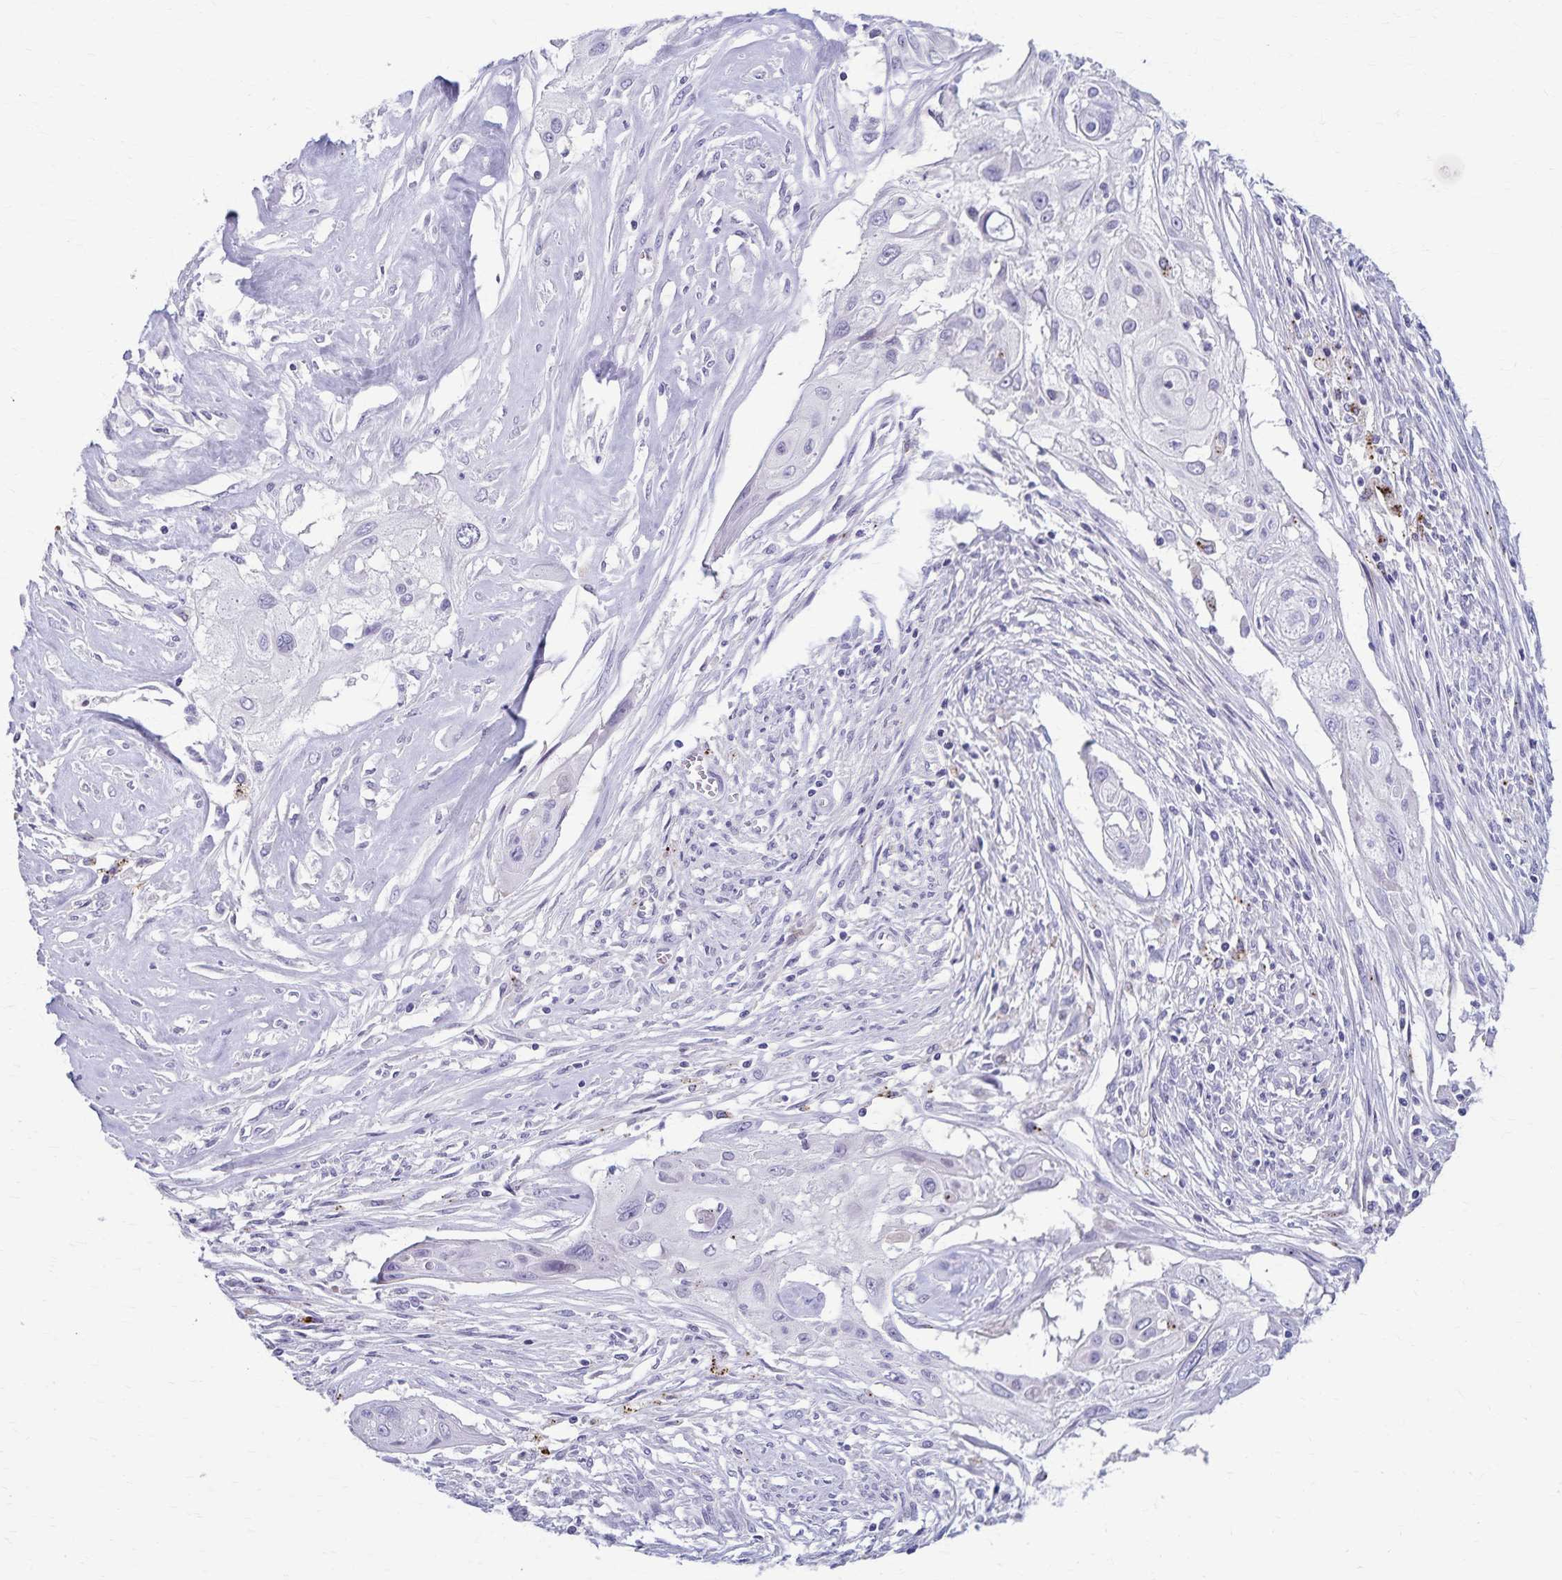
{"staining": {"intensity": "moderate", "quantity": "<25%", "location": "cytoplasmic/membranous"}, "tissue": "cervical cancer", "cell_type": "Tumor cells", "image_type": "cancer", "snomed": [{"axis": "morphology", "description": "Squamous cell carcinoma, NOS"}, {"axis": "topography", "description": "Cervix"}], "caption": "Cervical cancer stained with a brown dye shows moderate cytoplasmic/membranous positive expression in approximately <25% of tumor cells.", "gene": "TMEM60", "patient": {"sex": "female", "age": 49}}